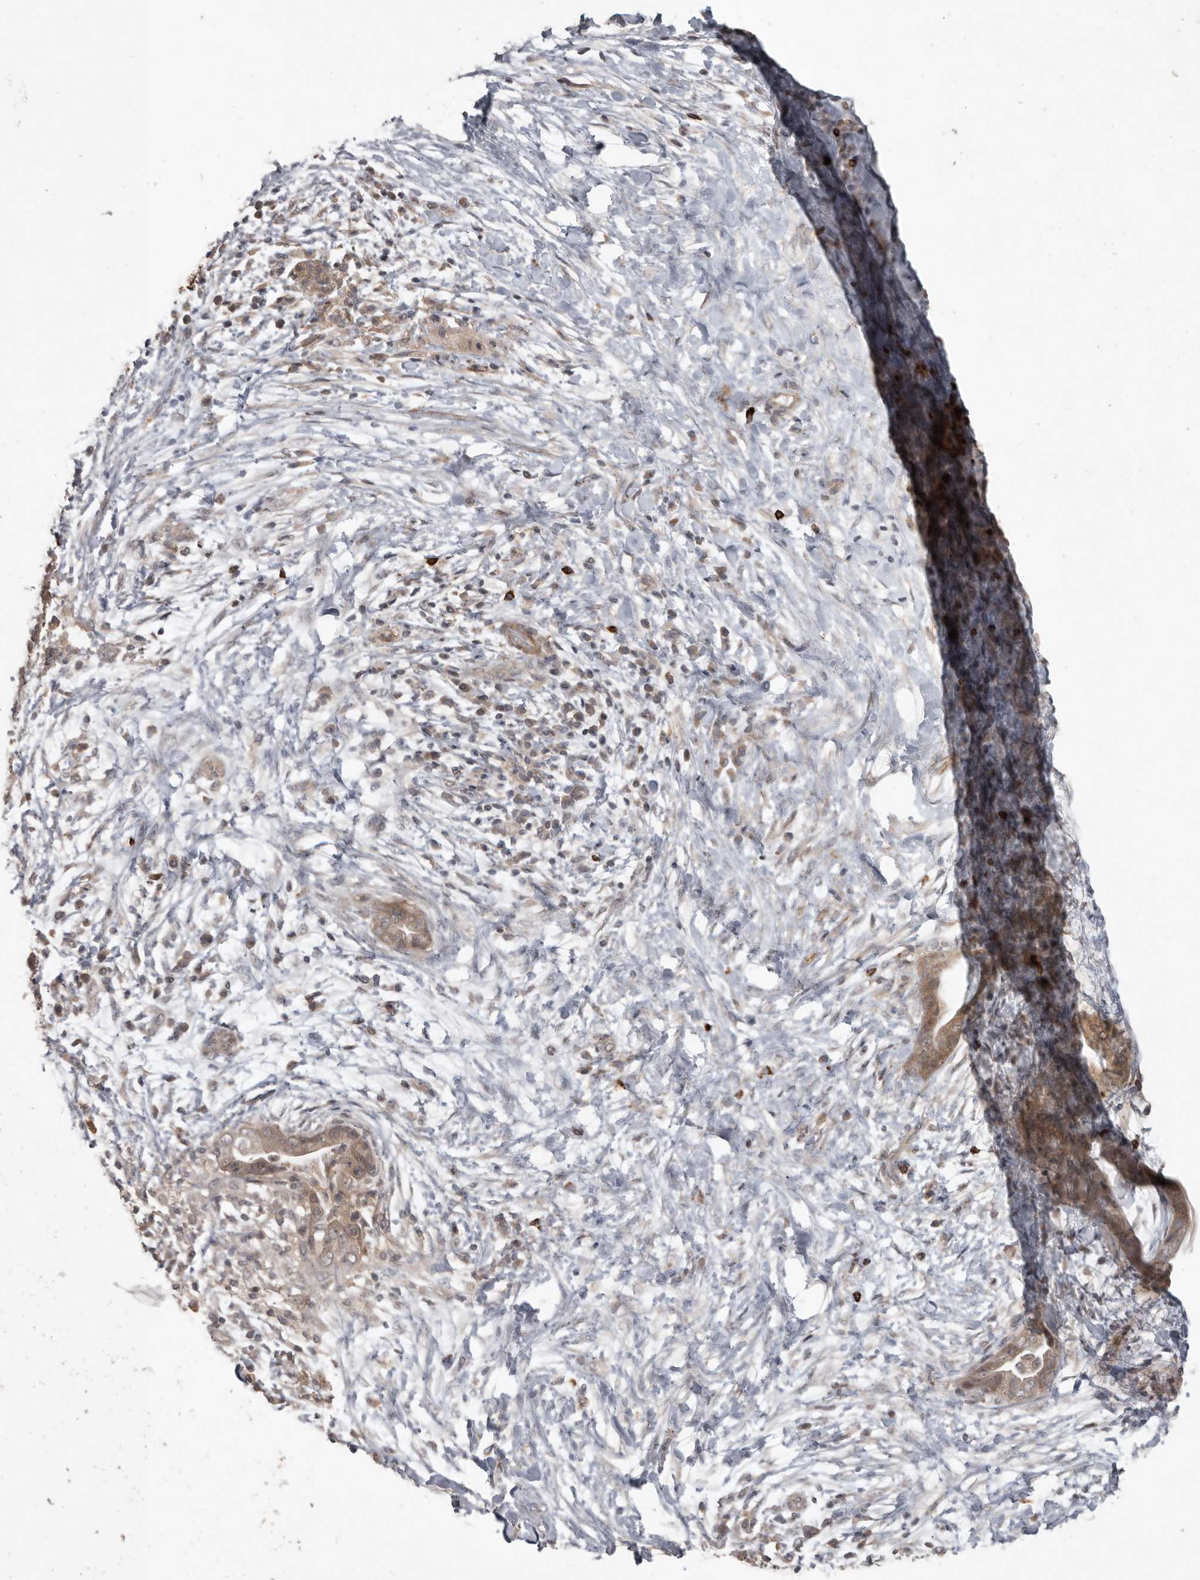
{"staining": {"intensity": "weak", "quantity": ">75%", "location": "cytoplasmic/membranous,nuclear"}, "tissue": "pancreatic cancer", "cell_type": "Tumor cells", "image_type": "cancer", "snomed": [{"axis": "morphology", "description": "Adenocarcinoma, NOS"}, {"axis": "topography", "description": "Pancreas"}], "caption": "Pancreatic cancer (adenocarcinoma) stained with IHC displays weak cytoplasmic/membranous and nuclear staining in approximately >75% of tumor cells. Nuclei are stained in blue.", "gene": "BAMBI", "patient": {"sex": "male", "age": 75}}